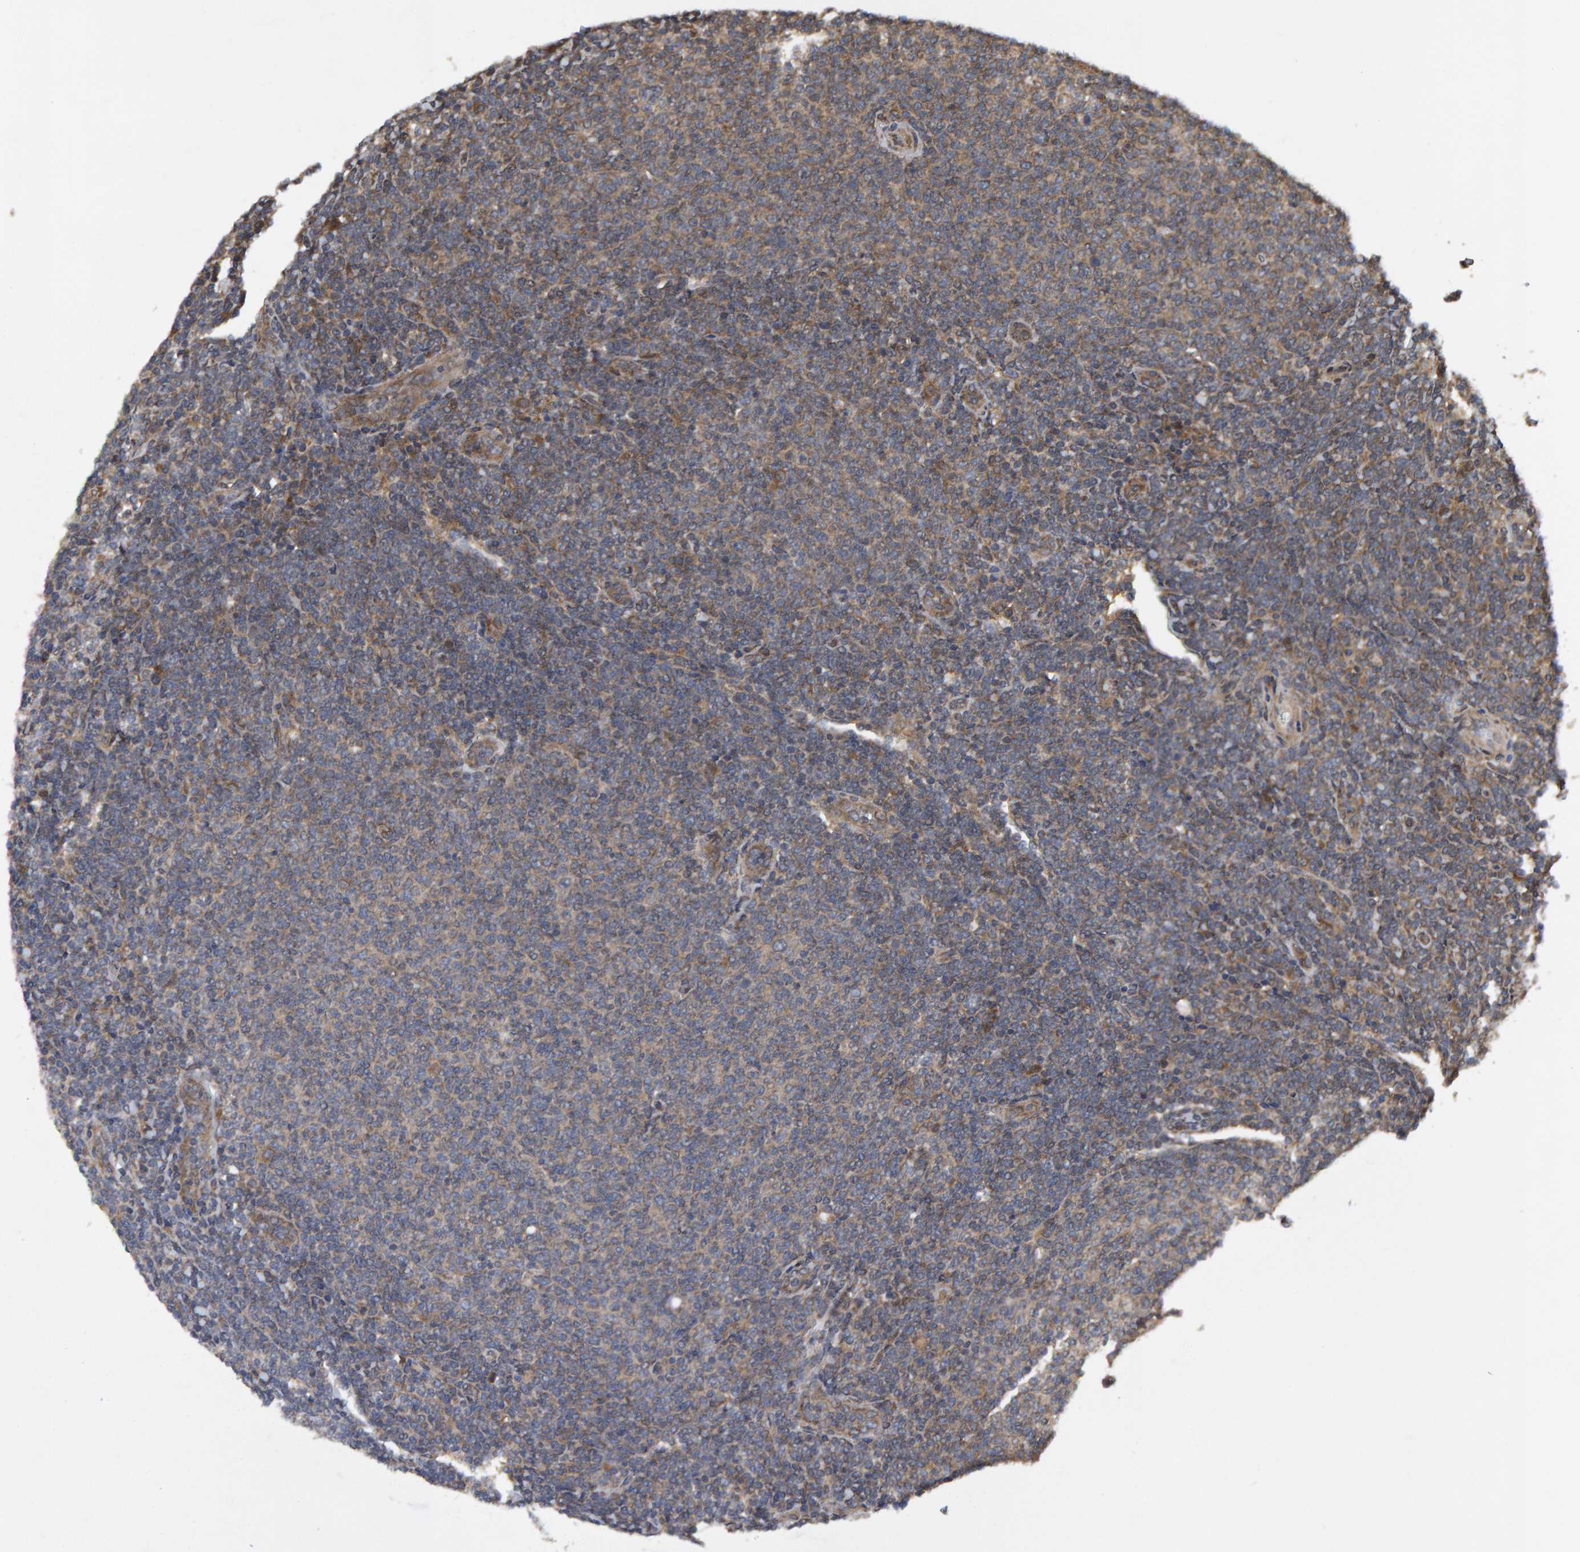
{"staining": {"intensity": "weak", "quantity": ">75%", "location": "cytoplasmic/membranous"}, "tissue": "lymphoma", "cell_type": "Tumor cells", "image_type": "cancer", "snomed": [{"axis": "morphology", "description": "Malignant lymphoma, non-Hodgkin's type, Low grade"}, {"axis": "topography", "description": "Lymph node"}], "caption": "IHC (DAB) staining of malignant lymphoma, non-Hodgkin's type (low-grade) displays weak cytoplasmic/membranous protein expression in about >75% of tumor cells. IHC stains the protein in brown and the nuclei are stained blue.", "gene": "GAB2", "patient": {"sex": "male", "age": 66}}